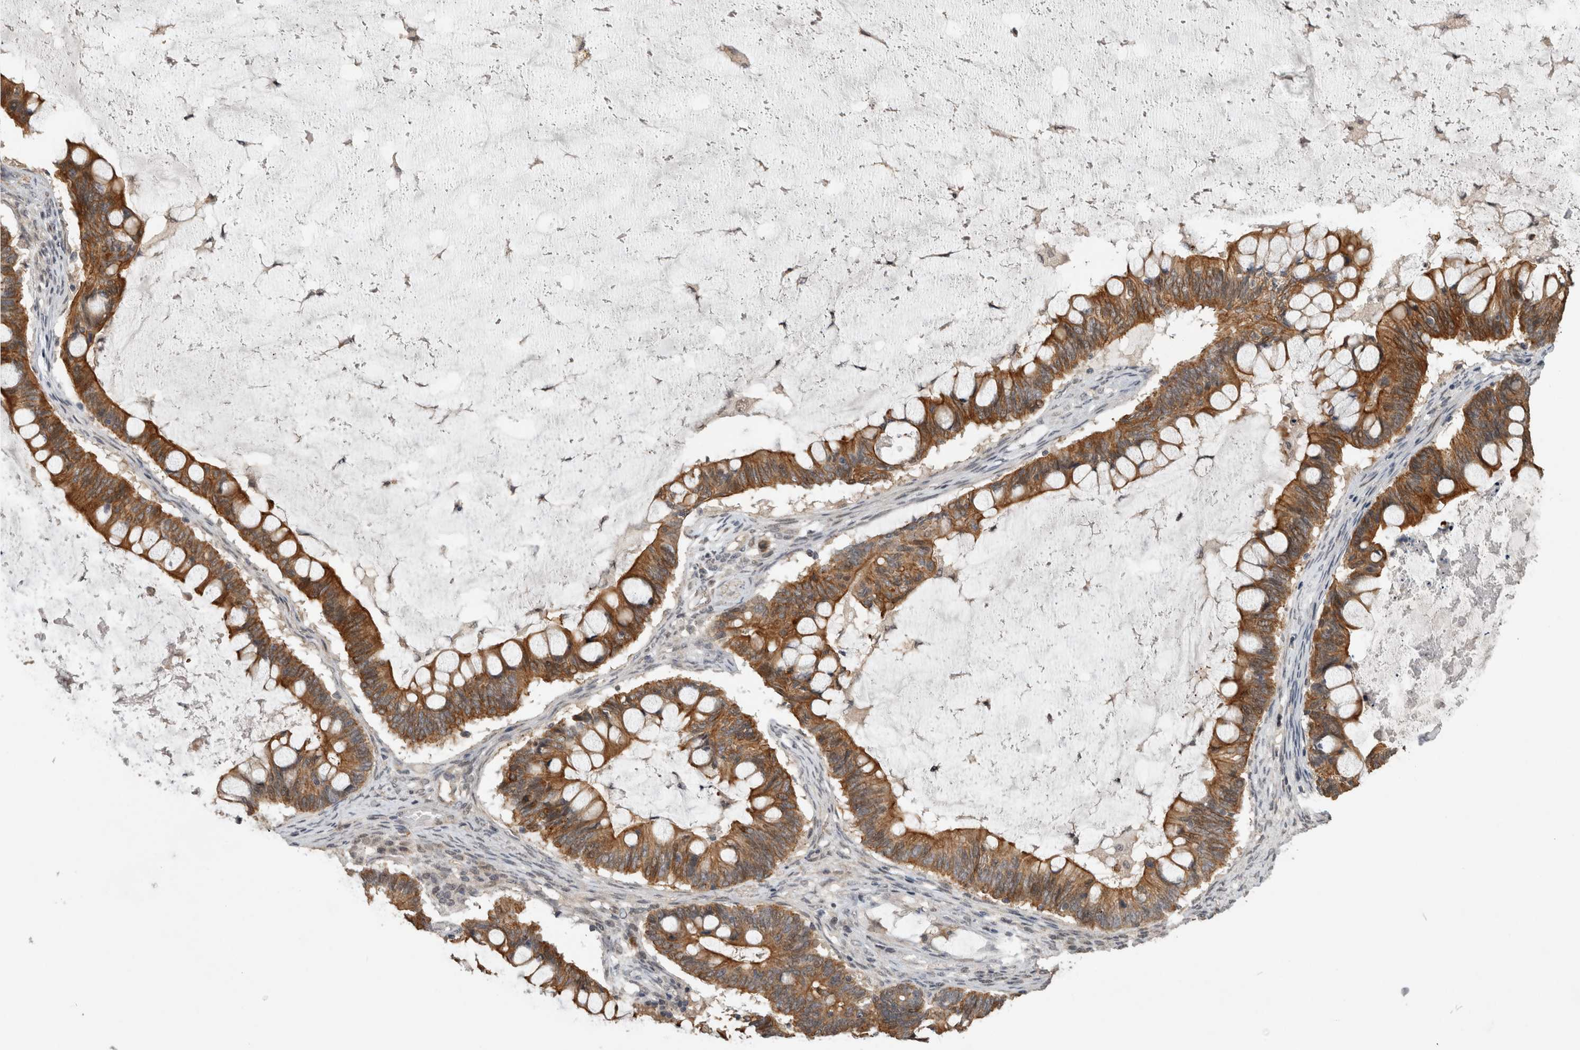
{"staining": {"intensity": "moderate", "quantity": ">75%", "location": "cytoplasmic/membranous"}, "tissue": "ovarian cancer", "cell_type": "Tumor cells", "image_type": "cancer", "snomed": [{"axis": "morphology", "description": "Cystadenocarcinoma, mucinous, NOS"}, {"axis": "topography", "description": "Ovary"}], "caption": "Approximately >75% of tumor cells in human ovarian mucinous cystadenocarcinoma demonstrate moderate cytoplasmic/membranous protein positivity as visualized by brown immunohistochemical staining.", "gene": "RHPN1", "patient": {"sex": "female", "age": 61}}